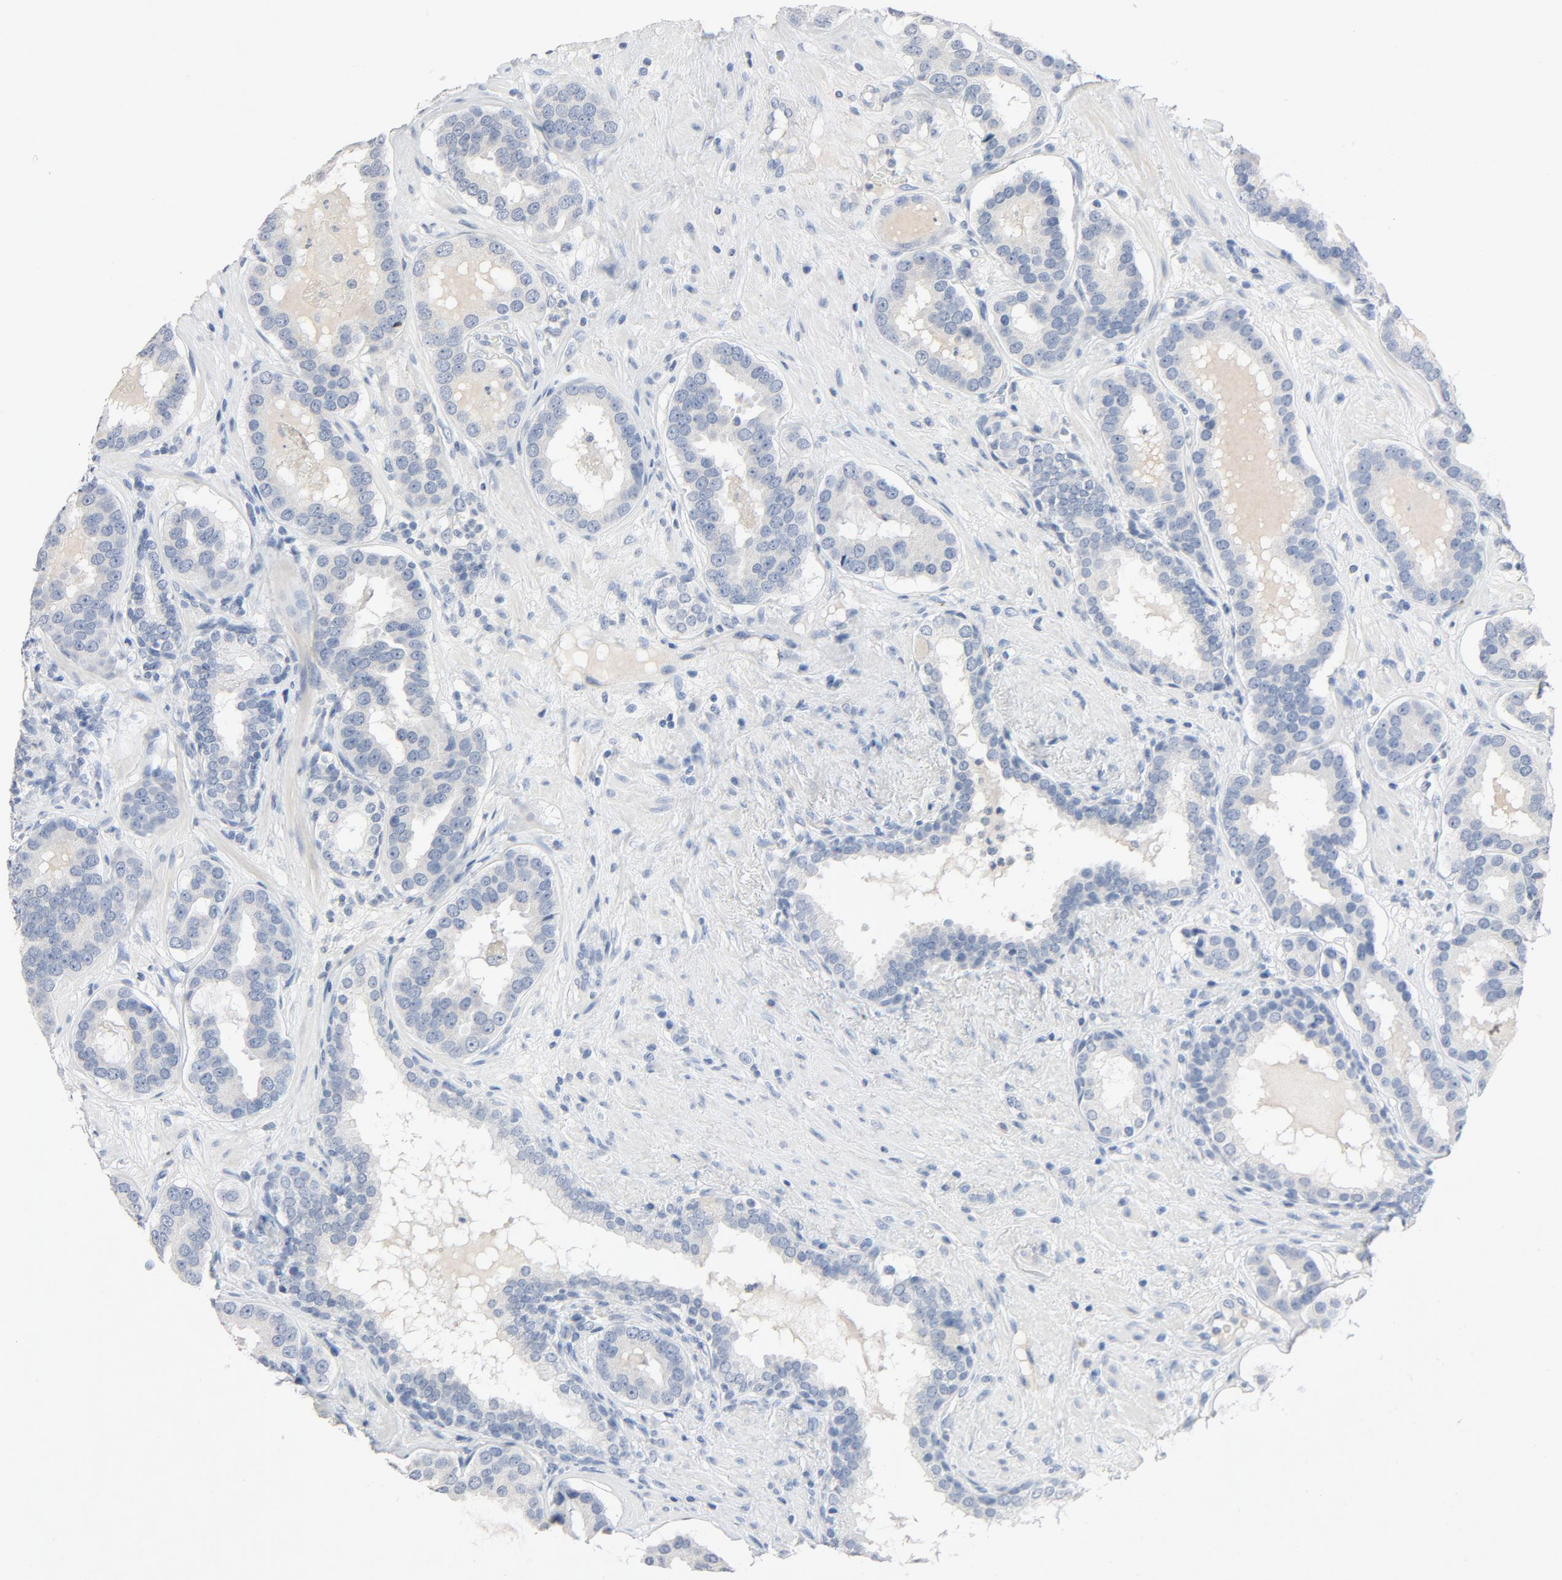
{"staining": {"intensity": "negative", "quantity": "none", "location": "none"}, "tissue": "prostate cancer", "cell_type": "Tumor cells", "image_type": "cancer", "snomed": [{"axis": "morphology", "description": "Adenocarcinoma, Low grade"}, {"axis": "topography", "description": "Prostate"}], "caption": "This is a image of immunohistochemistry staining of prostate cancer (low-grade adenocarcinoma), which shows no staining in tumor cells. The staining was performed using DAB to visualize the protein expression in brown, while the nuclei were stained in blue with hematoxylin (Magnification: 20x).", "gene": "ZCCHC13", "patient": {"sex": "male", "age": 59}}